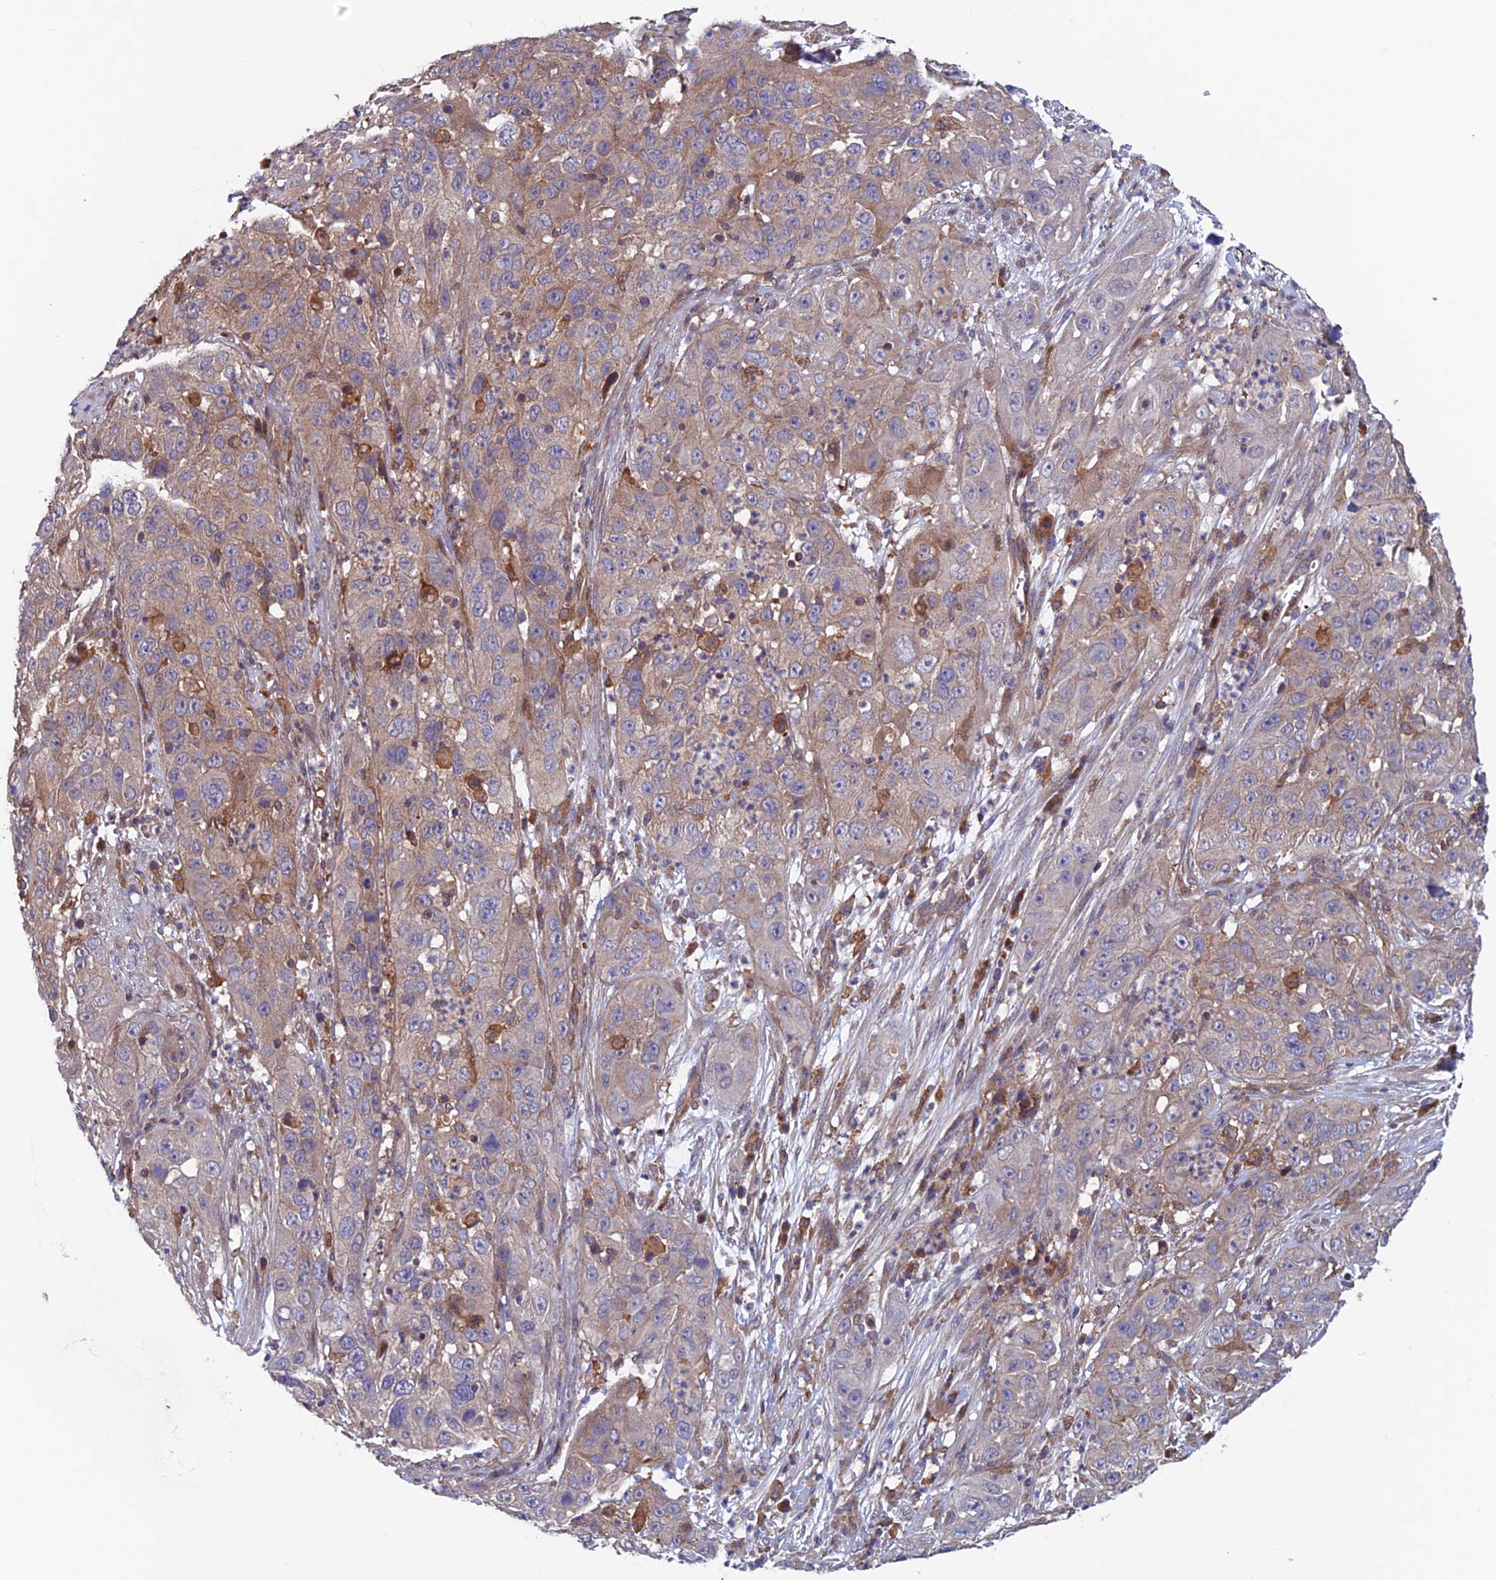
{"staining": {"intensity": "weak", "quantity": "25%-75%", "location": "cytoplasmic/membranous"}, "tissue": "cervical cancer", "cell_type": "Tumor cells", "image_type": "cancer", "snomed": [{"axis": "morphology", "description": "Squamous cell carcinoma, NOS"}, {"axis": "topography", "description": "Cervix"}], "caption": "IHC micrograph of human squamous cell carcinoma (cervical) stained for a protein (brown), which reveals low levels of weak cytoplasmic/membranous positivity in about 25%-75% of tumor cells.", "gene": "NUDT16L1", "patient": {"sex": "female", "age": 32}}